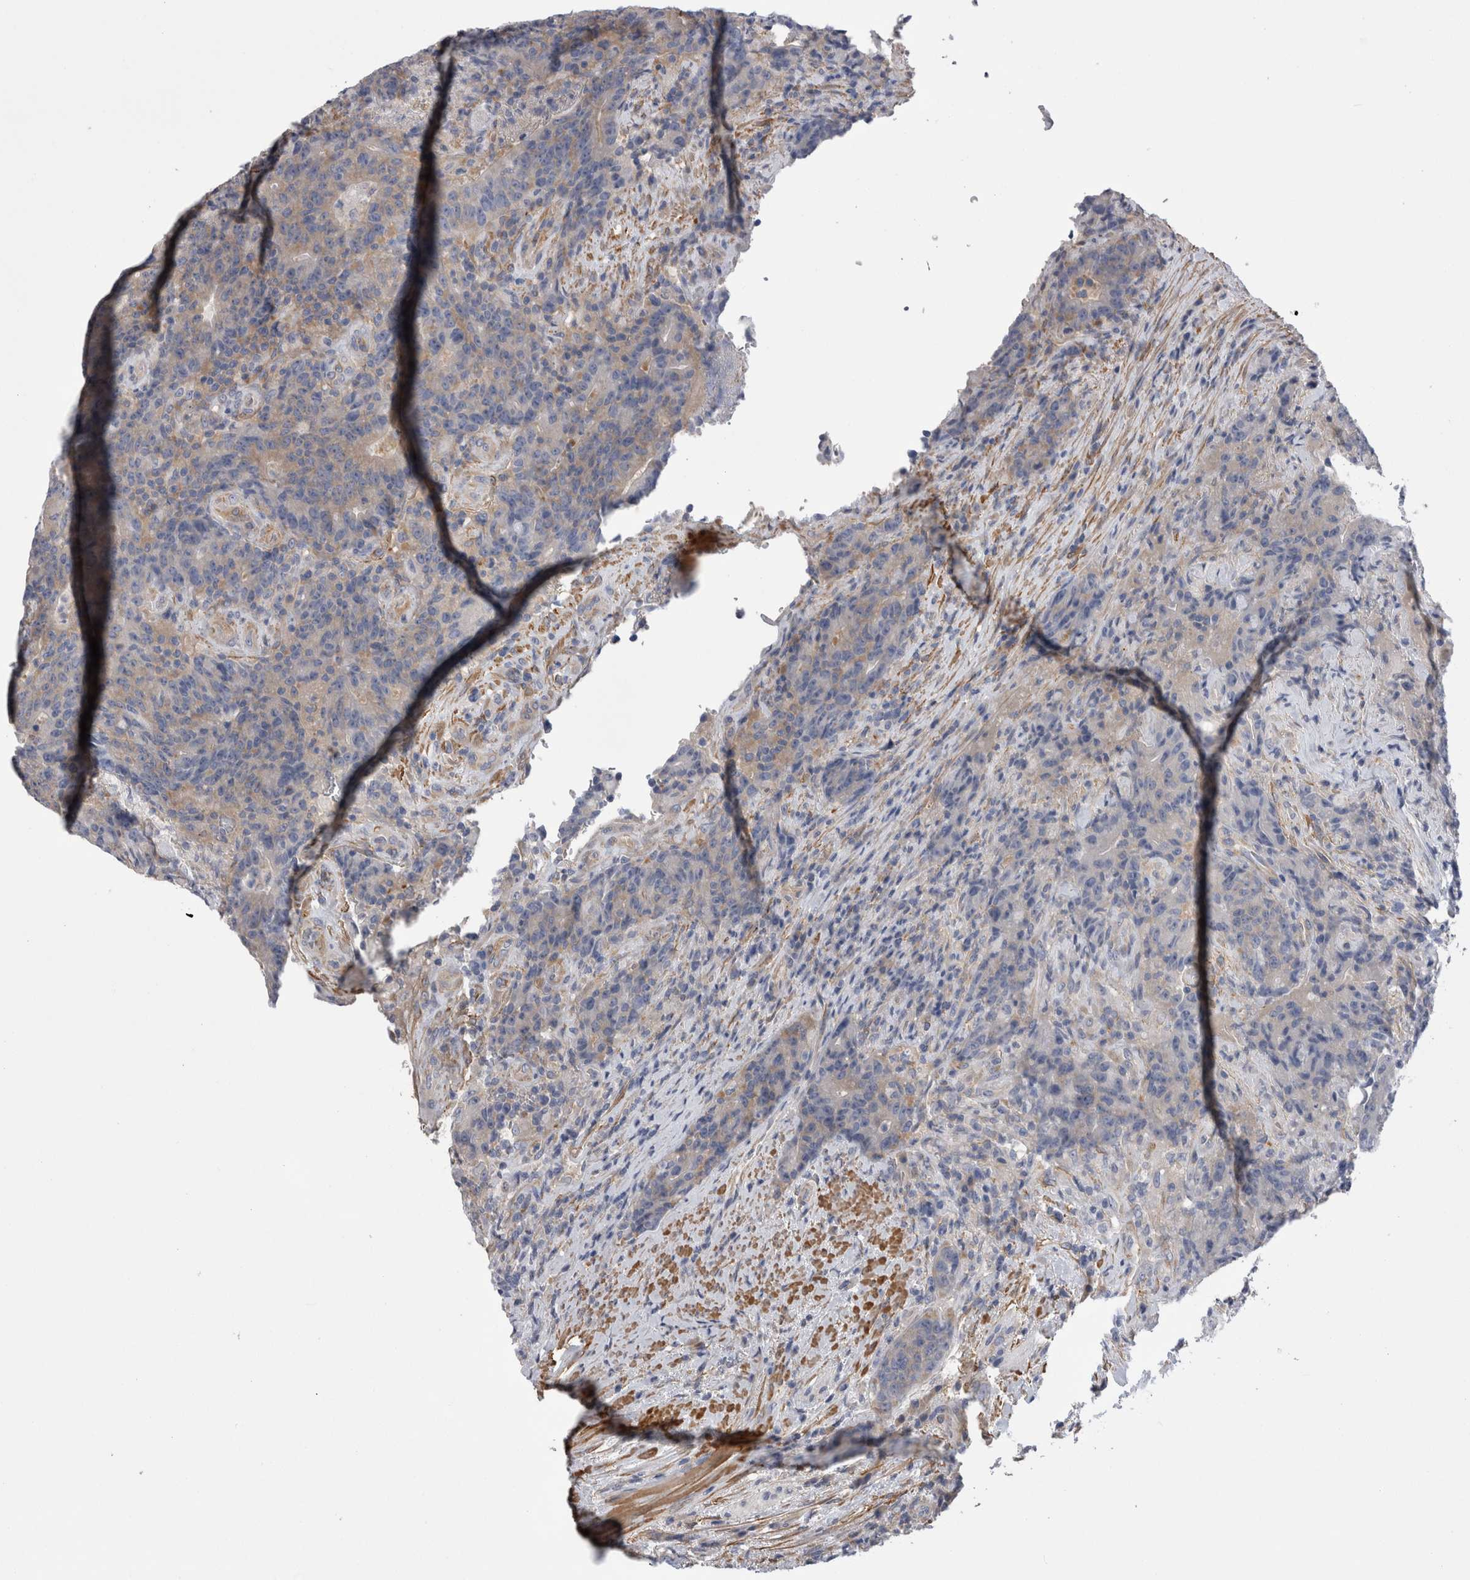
{"staining": {"intensity": "negative", "quantity": "none", "location": "none"}, "tissue": "colorectal cancer", "cell_type": "Tumor cells", "image_type": "cancer", "snomed": [{"axis": "morphology", "description": "Normal tissue, NOS"}, {"axis": "morphology", "description": "Adenocarcinoma, NOS"}, {"axis": "topography", "description": "Colon"}], "caption": "A high-resolution histopathology image shows IHC staining of adenocarcinoma (colorectal), which reveals no significant positivity in tumor cells.", "gene": "EPRS1", "patient": {"sex": "female", "age": 75}}